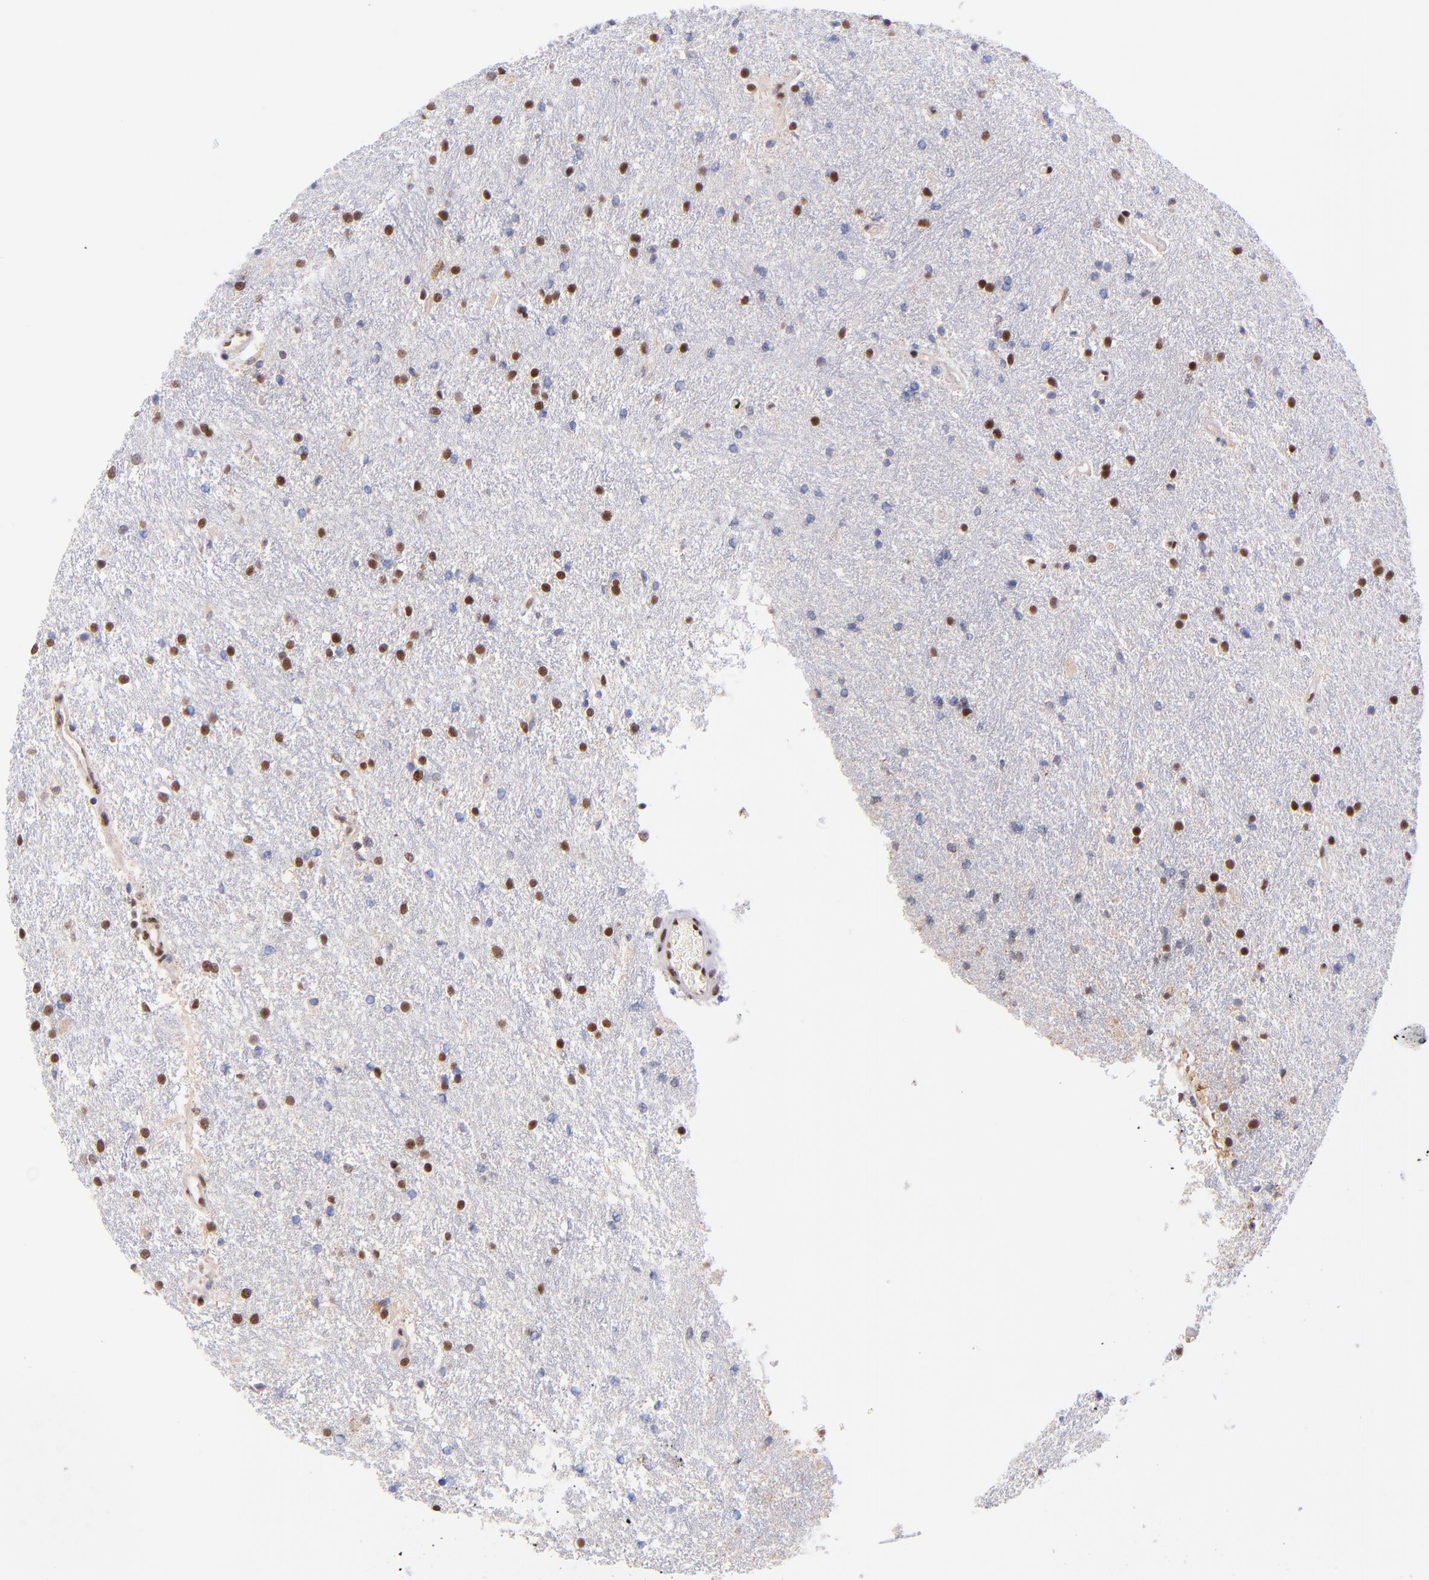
{"staining": {"intensity": "moderate", "quantity": ">75%", "location": "nuclear"}, "tissue": "glioma", "cell_type": "Tumor cells", "image_type": "cancer", "snomed": [{"axis": "morphology", "description": "Glioma, malignant, High grade"}, {"axis": "topography", "description": "Brain"}], "caption": "The immunohistochemical stain highlights moderate nuclear expression in tumor cells of glioma tissue. The staining is performed using DAB (3,3'-diaminobenzidine) brown chromogen to label protein expression. The nuclei are counter-stained blue using hematoxylin.", "gene": "MIDEAS", "patient": {"sex": "female", "age": 50}}